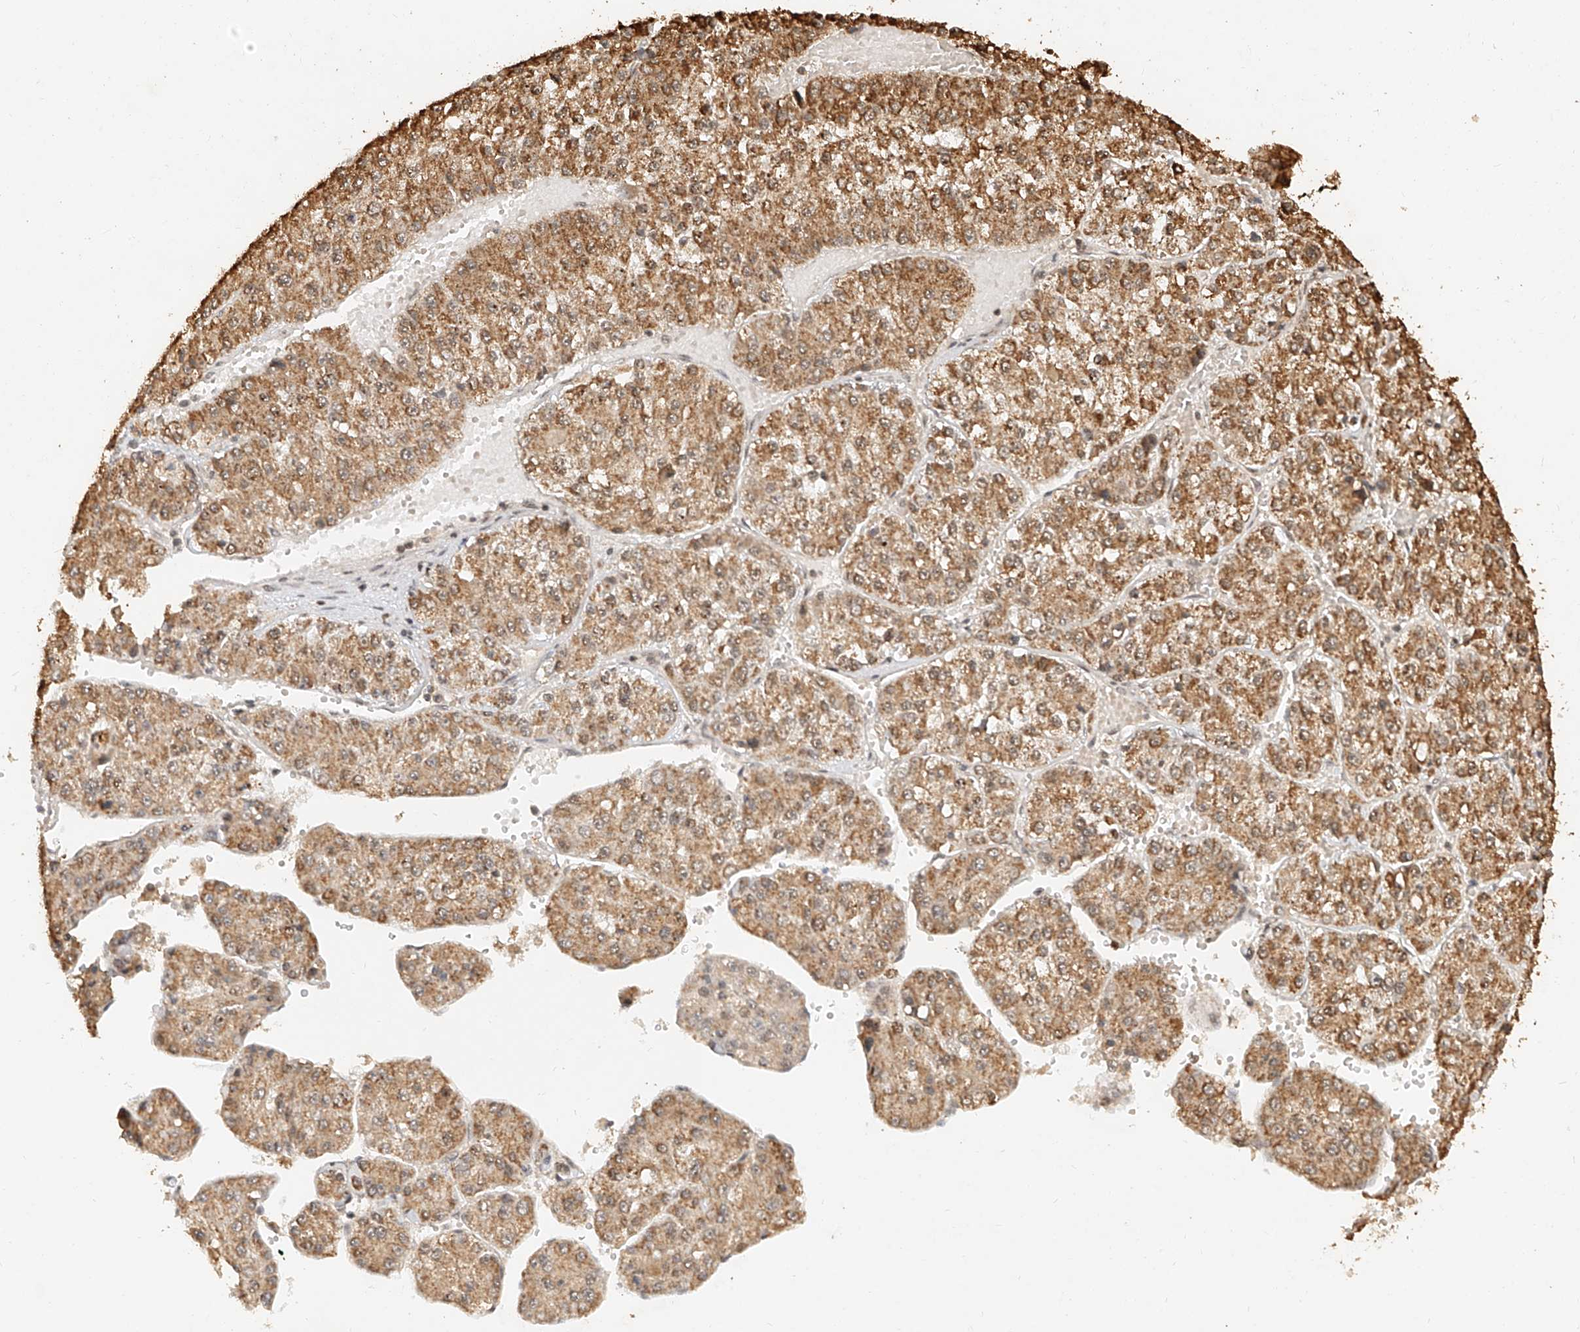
{"staining": {"intensity": "moderate", "quantity": ">75%", "location": "cytoplasmic/membranous"}, "tissue": "liver cancer", "cell_type": "Tumor cells", "image_type": "cancer", "snomed": [{"axis": "morphology", "description": "Carcinoma, Hepatocellular, NOS"}, {"axis": "topography", "description": "Liver"}], "caption": "Immunohistochemistry (IHC) staining of liver cancer (hepatocellular carcinoma), which reveals medium levels of moderate cytoplasmic/membranous positivity in about >75% of tumor cells indicating moderate cytoplasmic/membranous protein staining. The staining was performed using DAB (3,3'-diaminobenzidine) (brown) for protein detection and nuclei were counterstained in hematoxylin (blue).", "gene": "CXorf58", "patient": {"sex": "female", "age": 73}}